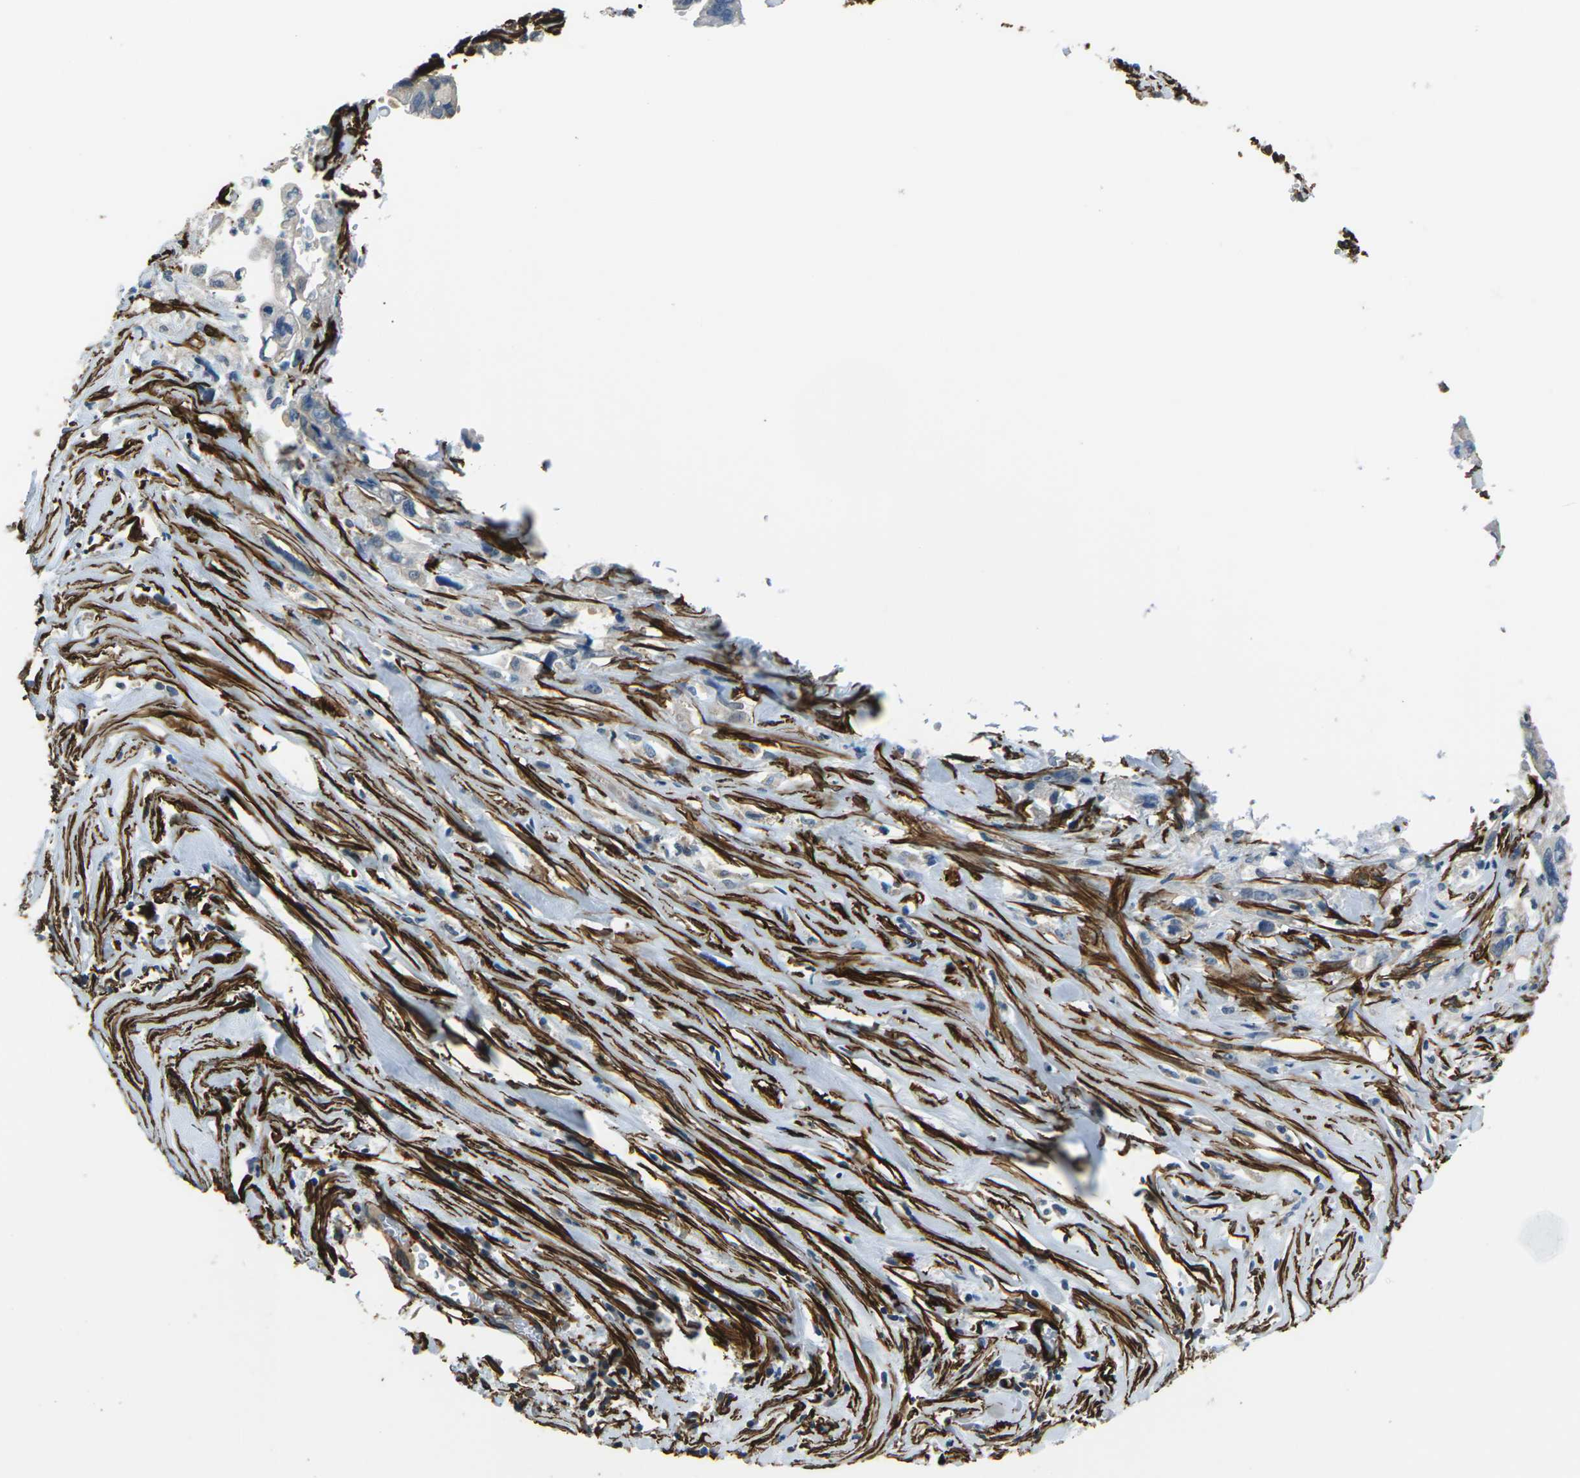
{"staining": {"intensity": "negative", "quantity": "none", "location": "none"}, "tissue": "pancreatic cancer", "cell_type": "Tumor cells", "image_type": "cancer", "snomed": [{"axis": "morphology", "description": "Normal tissue, NOS"}, {"axis": "topography", "description": "Pancreas"}], "caption": "An IHC photomicrograph of pancreatic cancer is shown. There is no staining in tumor cells of pancreatic cancer. (DAB (3,3'-diaminobenzidine) immunohistochemistry (IHC), high magnification).", "gene": "GRAMD1C", "patient": {"sex": "male", "age": 42}}